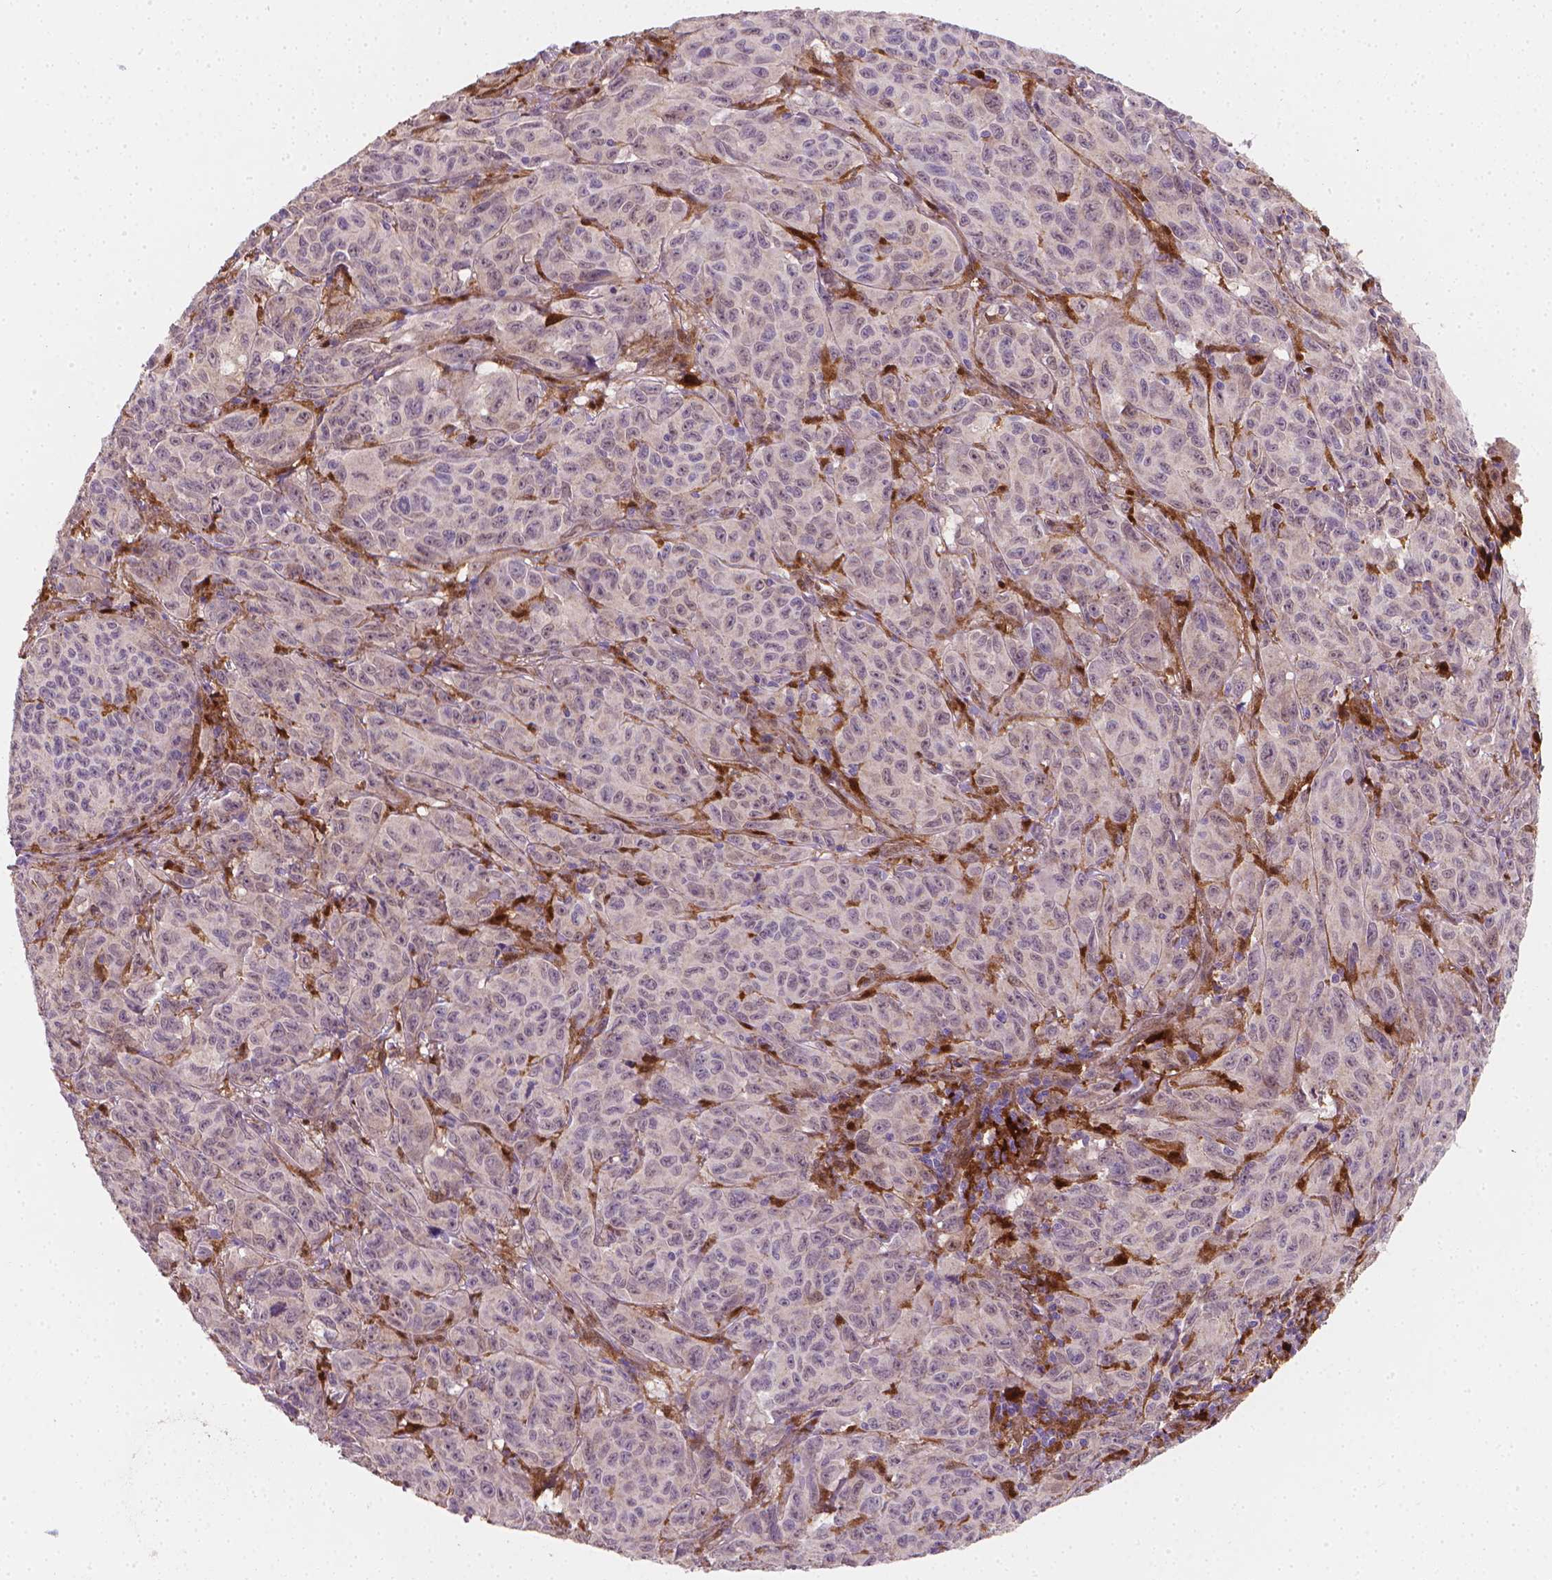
{"staining": {"intensity": "negative", "quantity": "none", "location": "none"}, "tissue": "melanoma", "cell_type": "Tumor cells", "image_type": "cancer", "snomed": [{"axis": "morphology", "description": "Malignant melanoma, NOS"}, {"axis": "topography", "description": "Vulva, labia, clitoris and Bartholin´s gland, NO"}], "caption": "Protein analysis of malignant melanoma shows no significant positivity in tumor cells. Nuclei are stained in blue.", "gene": "TNFAIP2", "patient": {"sex": "female", "age": 75}}